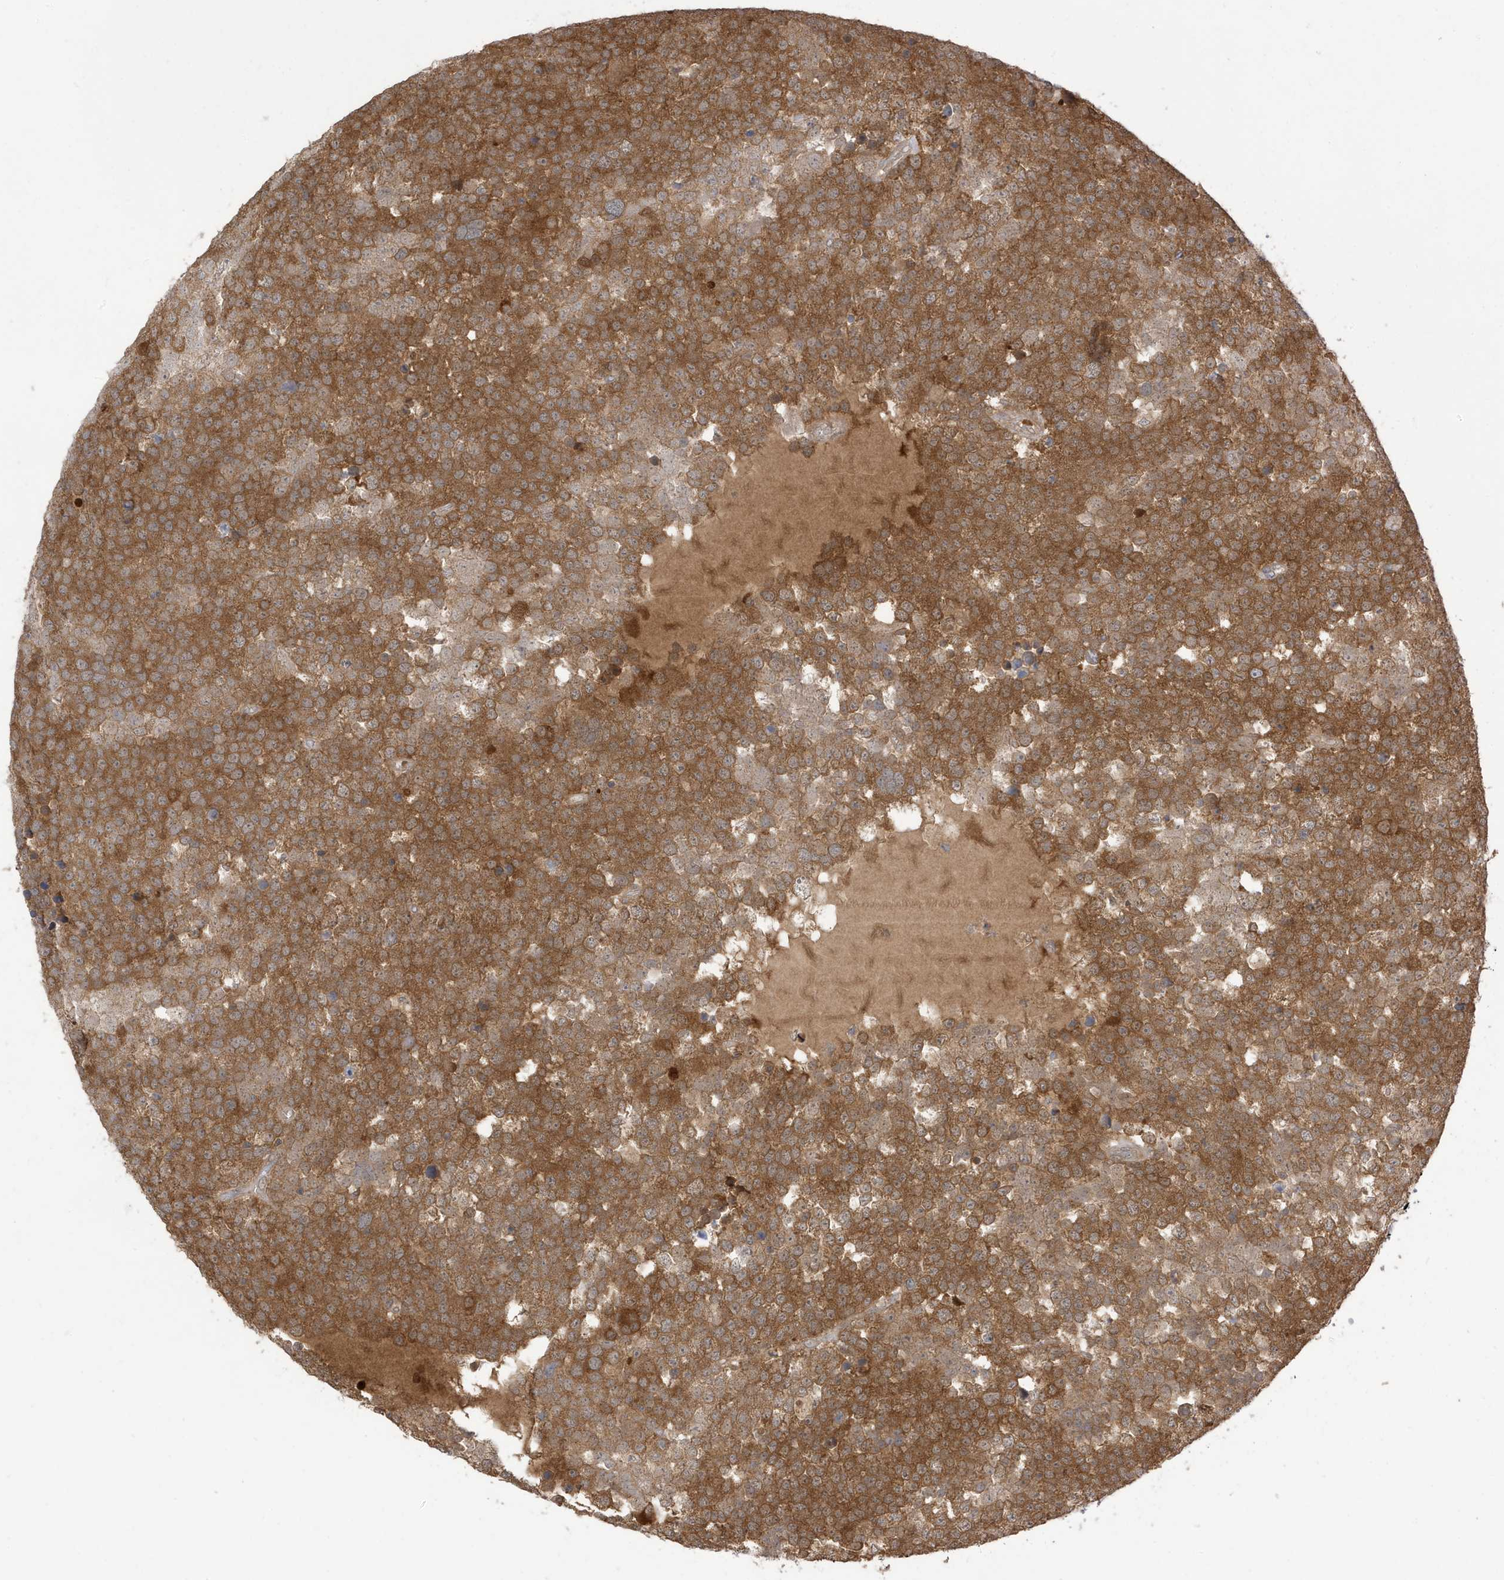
{"staining": {"intensity": "strong", "quantity": ">75%", "location": "cytoplasmic/membranous"}, "tissue": "testis cancer", "cell_type": "Tumor cells", "image_type": "cancer", "snomed": [{"axis": "morphology", "description": "Seminoma, NOS"}, {"axis": "topography", "description": "Testis"}], "caption": "About >75% of tumor cells in human testis cancer reveal strong cytoplasmic/membranous protein expression as visualized by brown immunohistochemical staining.", "gene": "TAB3", "patient": {"sex": "male", "age": 71}}